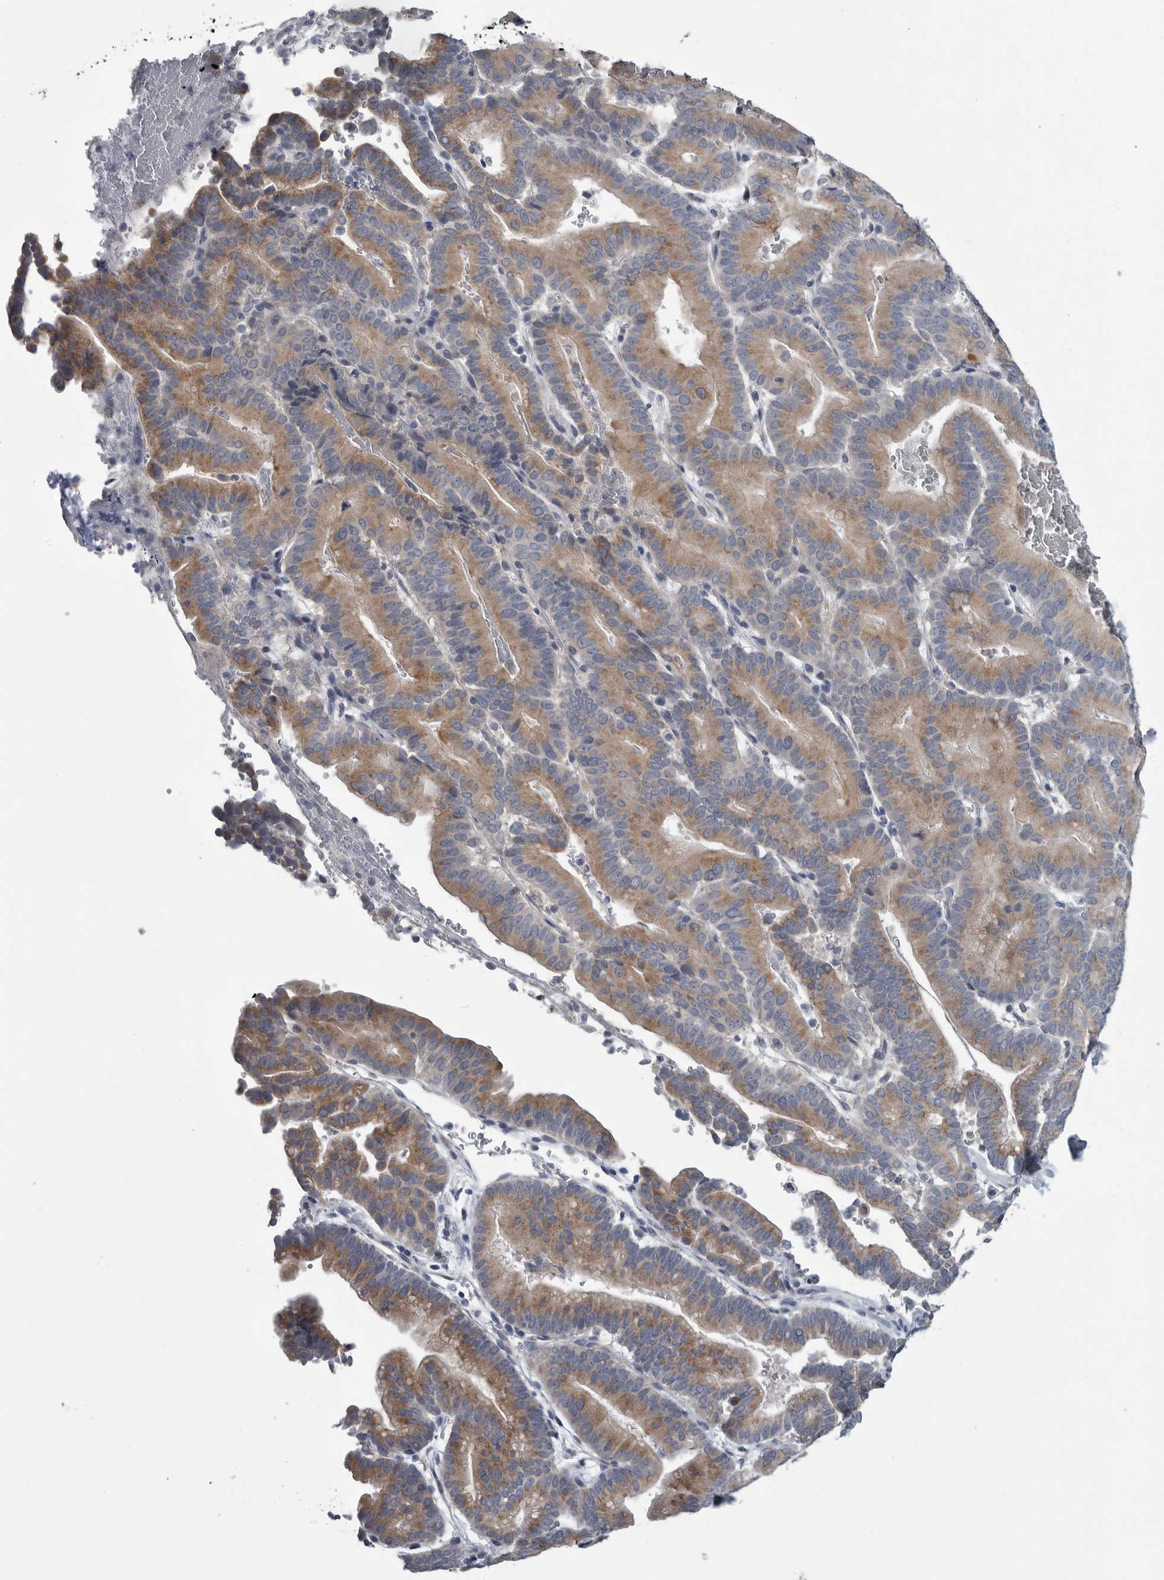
{"staining": {"intensity": "moderate", "quantity": ">75%", "location": "cytoplasmic/membranous"}, "tissue": "liver cancer", "cell_type": "Tumor cells", "image_type": "cancer", "snomed": [{"axis": "morphology", "description": "Cholangiocarcinoma"}, {"axis": "topography", "description": "Liver"}], "caption": "Protein expression by immunohistochemistry shows moderate cytoplasmic/membranous expression in approximately >75% of tumor cells in liver cholangiocarcinoma.", "gene": "MYOC", "patient": {"sex": "female", "age": 75}}